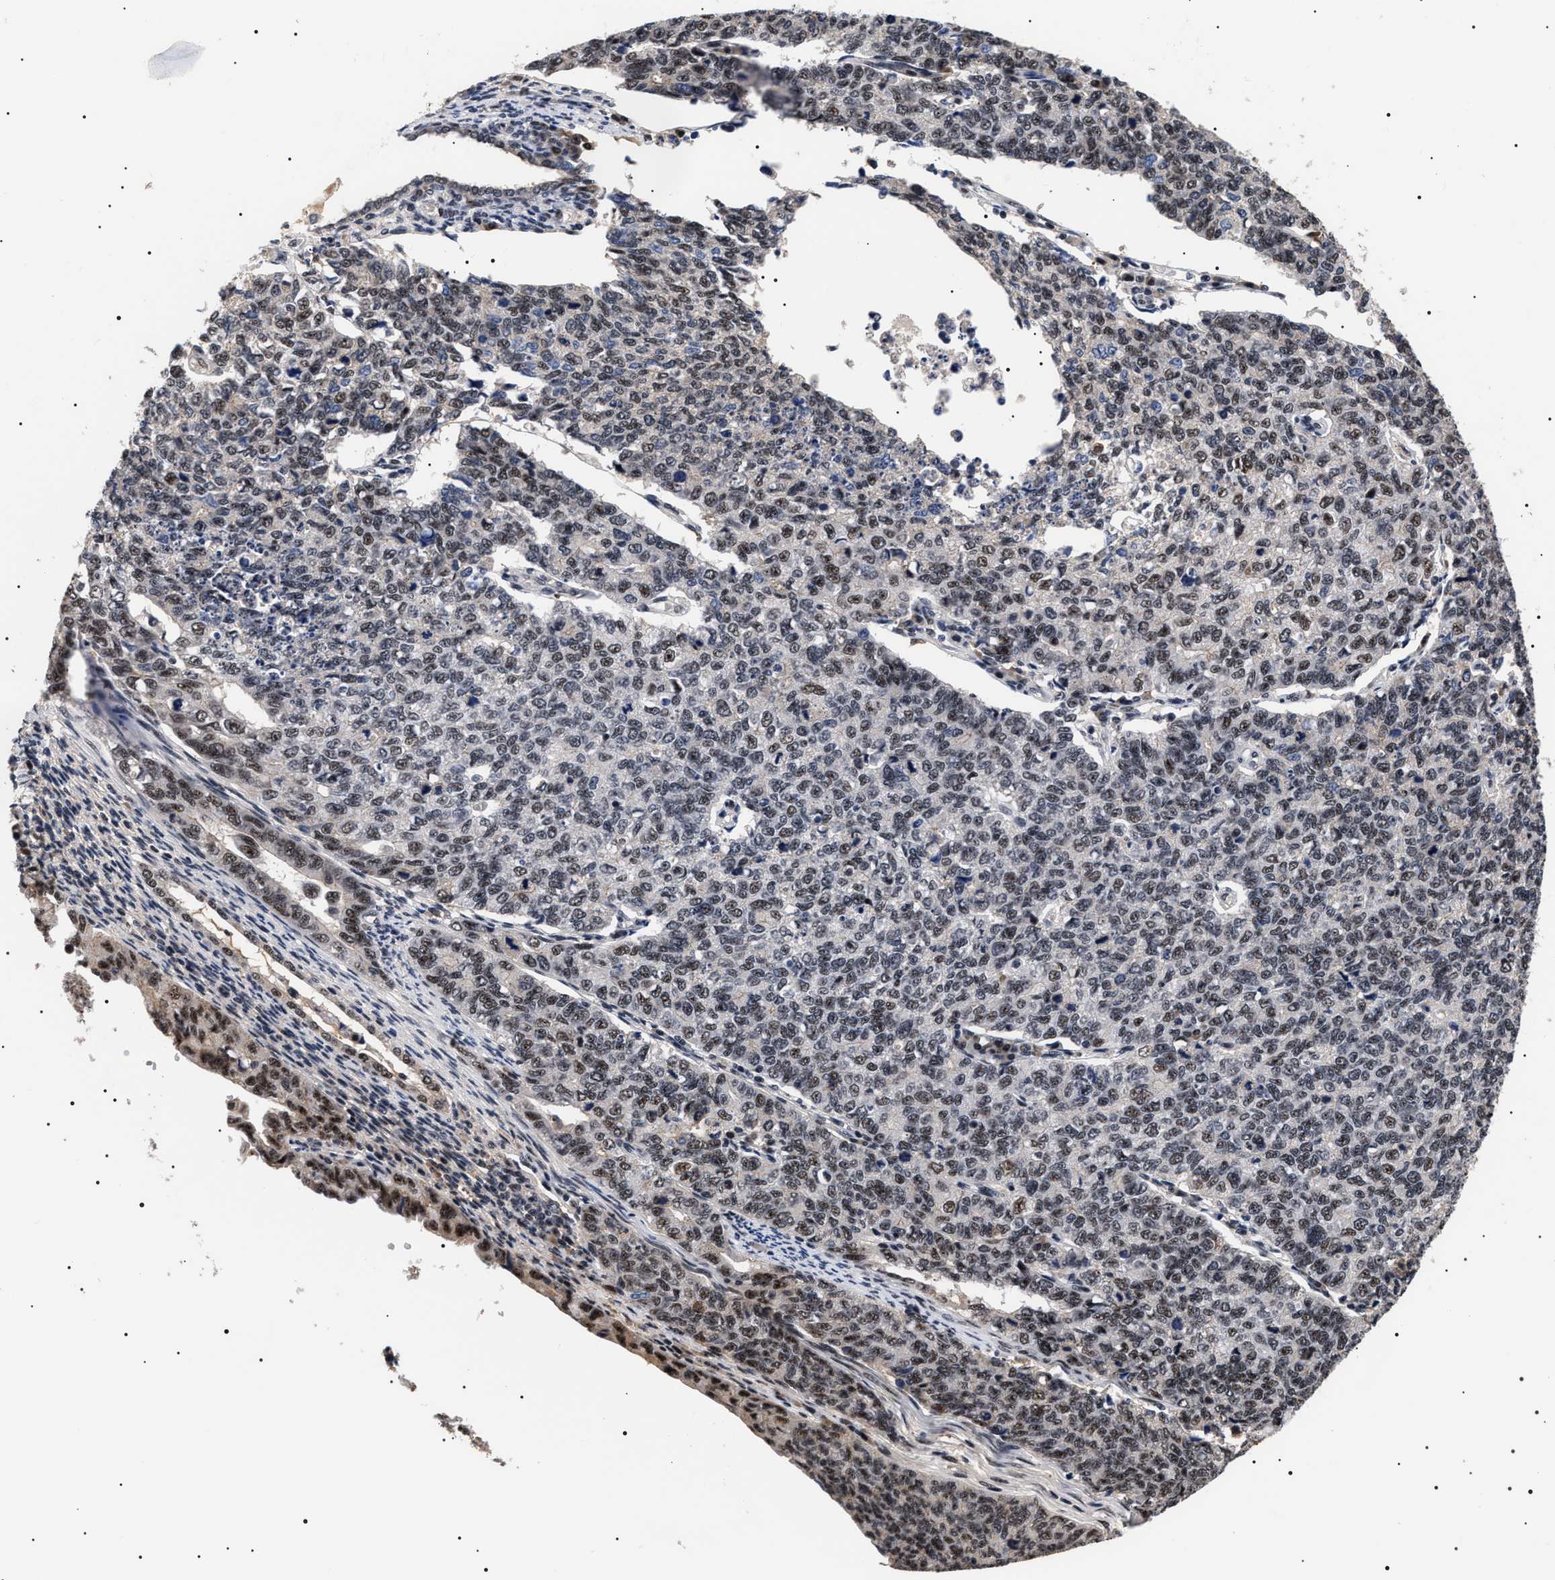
{"staining": {"intensity": "moderate", "quantity": "25%-75%", "location": "nuclear"}, "tissue": "cervical cancer", "cell_type": "Tumor cells", "image_type": "cancer", "snomed": [{"axis": "morphology", "description": "Squamous cell carcinoma, NOS"}, {"axis": "topography", "description": "Cervix"}], "caption": "Cervical cancer (squamous cell carcinoma) stained with DAB IHC shows medium levels of moderate nuclear positivity in approximately 25%-75% of tumor cells. The staining is performed using DAB brown chromogen to label protein expression. The nuclei are counter-stained blue using hematoxylin.", "gene": "CAAP1", "patient": {"sex": "female", "age": 63}}